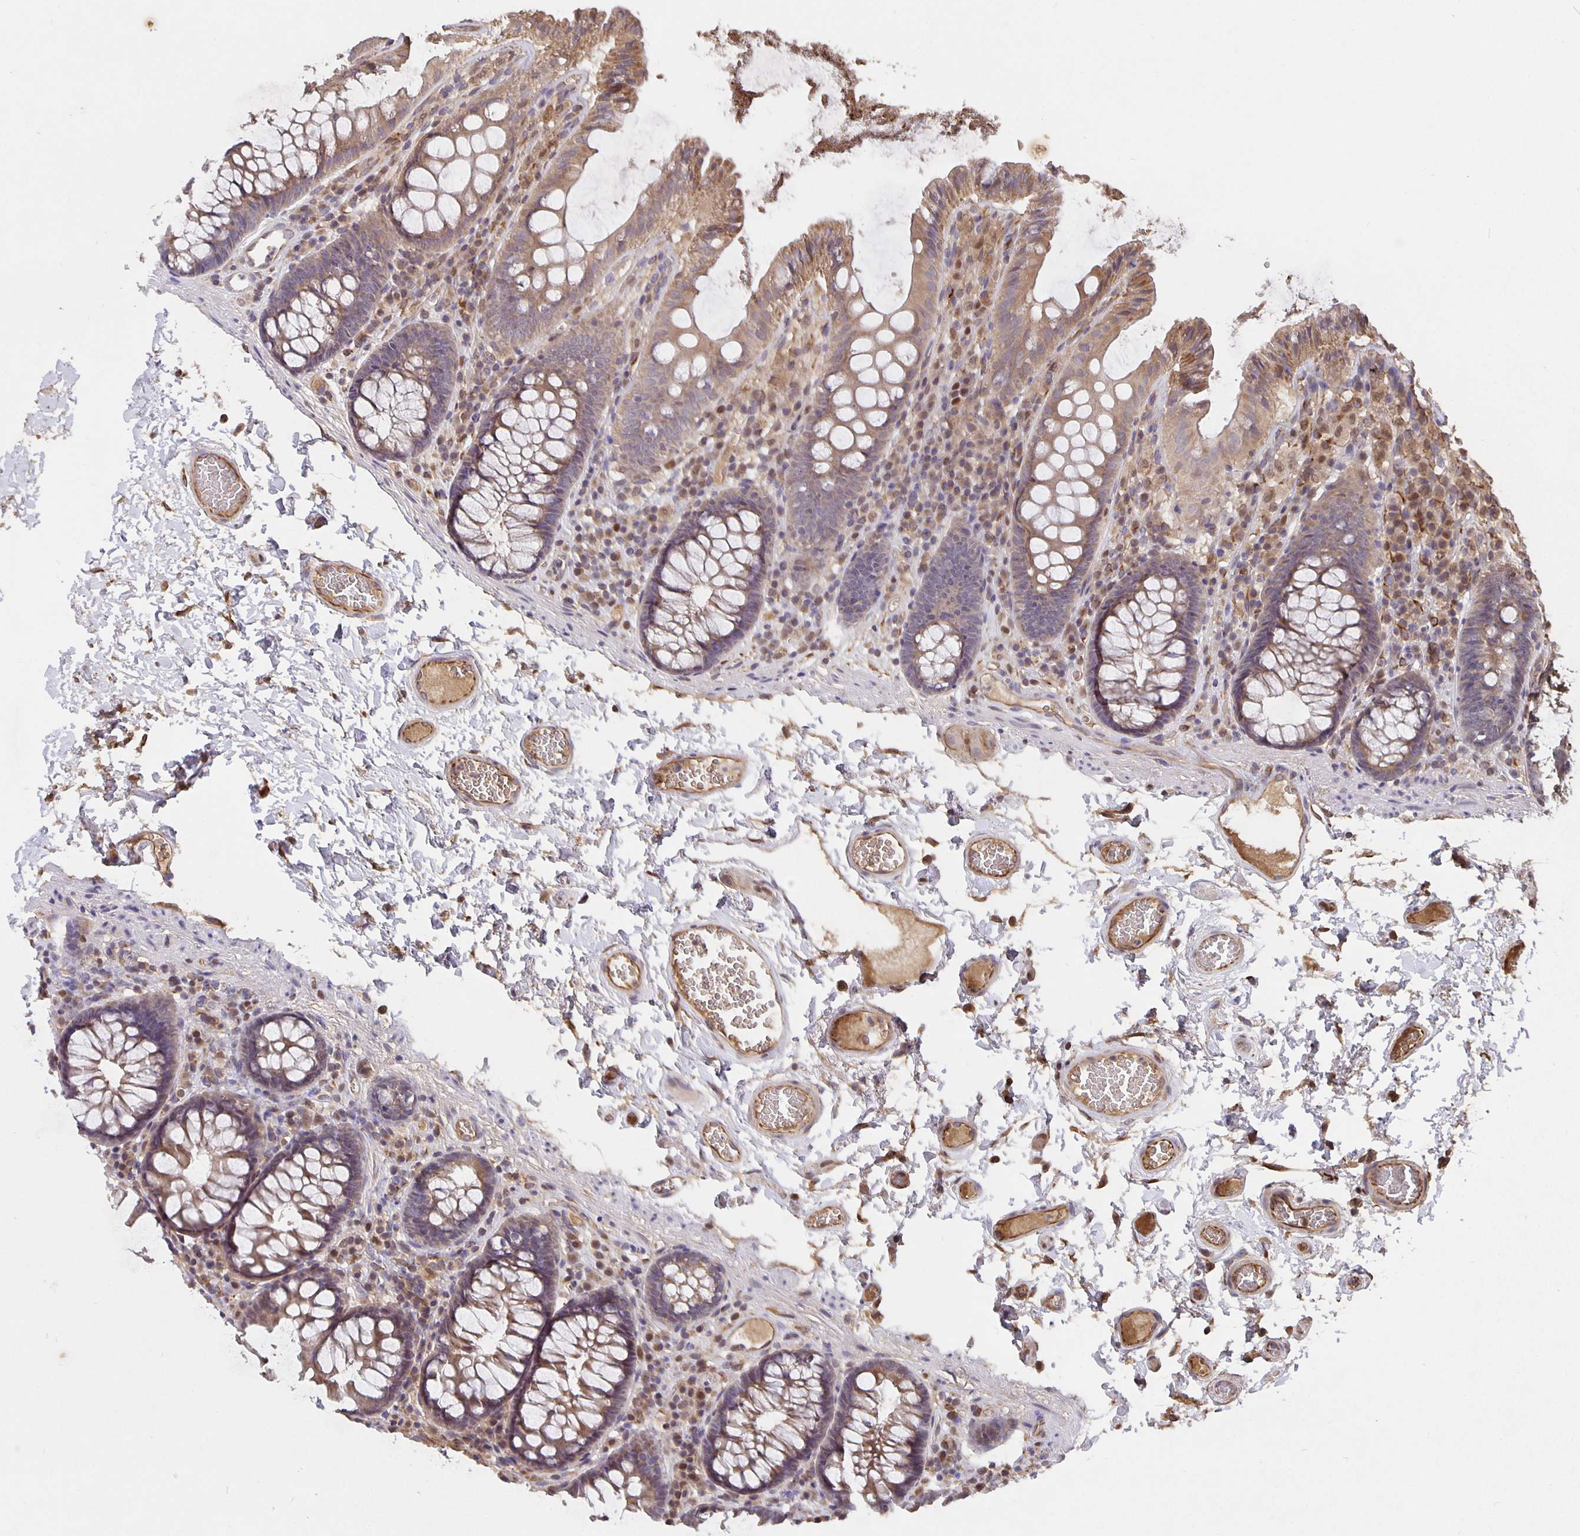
{"staining": {"intensity": "weak", "quantity": ">75%", "location": "cytoplasmic/membranous"}, "tissue": "colon", "cell_type": "Endothelial cells", "image_type": "normal", "snomed": [{"axis": "morphology", "description": "Normal tissue, NOS"}, {"axis": "topography", "description": "Colon"}, {"axis": "topography", "description": "Peripheral nerve tissue"}], "caption": "This micrograph shows unremarkable colon stained with IHC to label a protein in brown. The cytoplasmic/membranous of endothelial cells show weak positivity for the protein. Nuclei are counter-stained blue.", "gene": "NOG", "patient": {"sex": "male", "age": 84}}